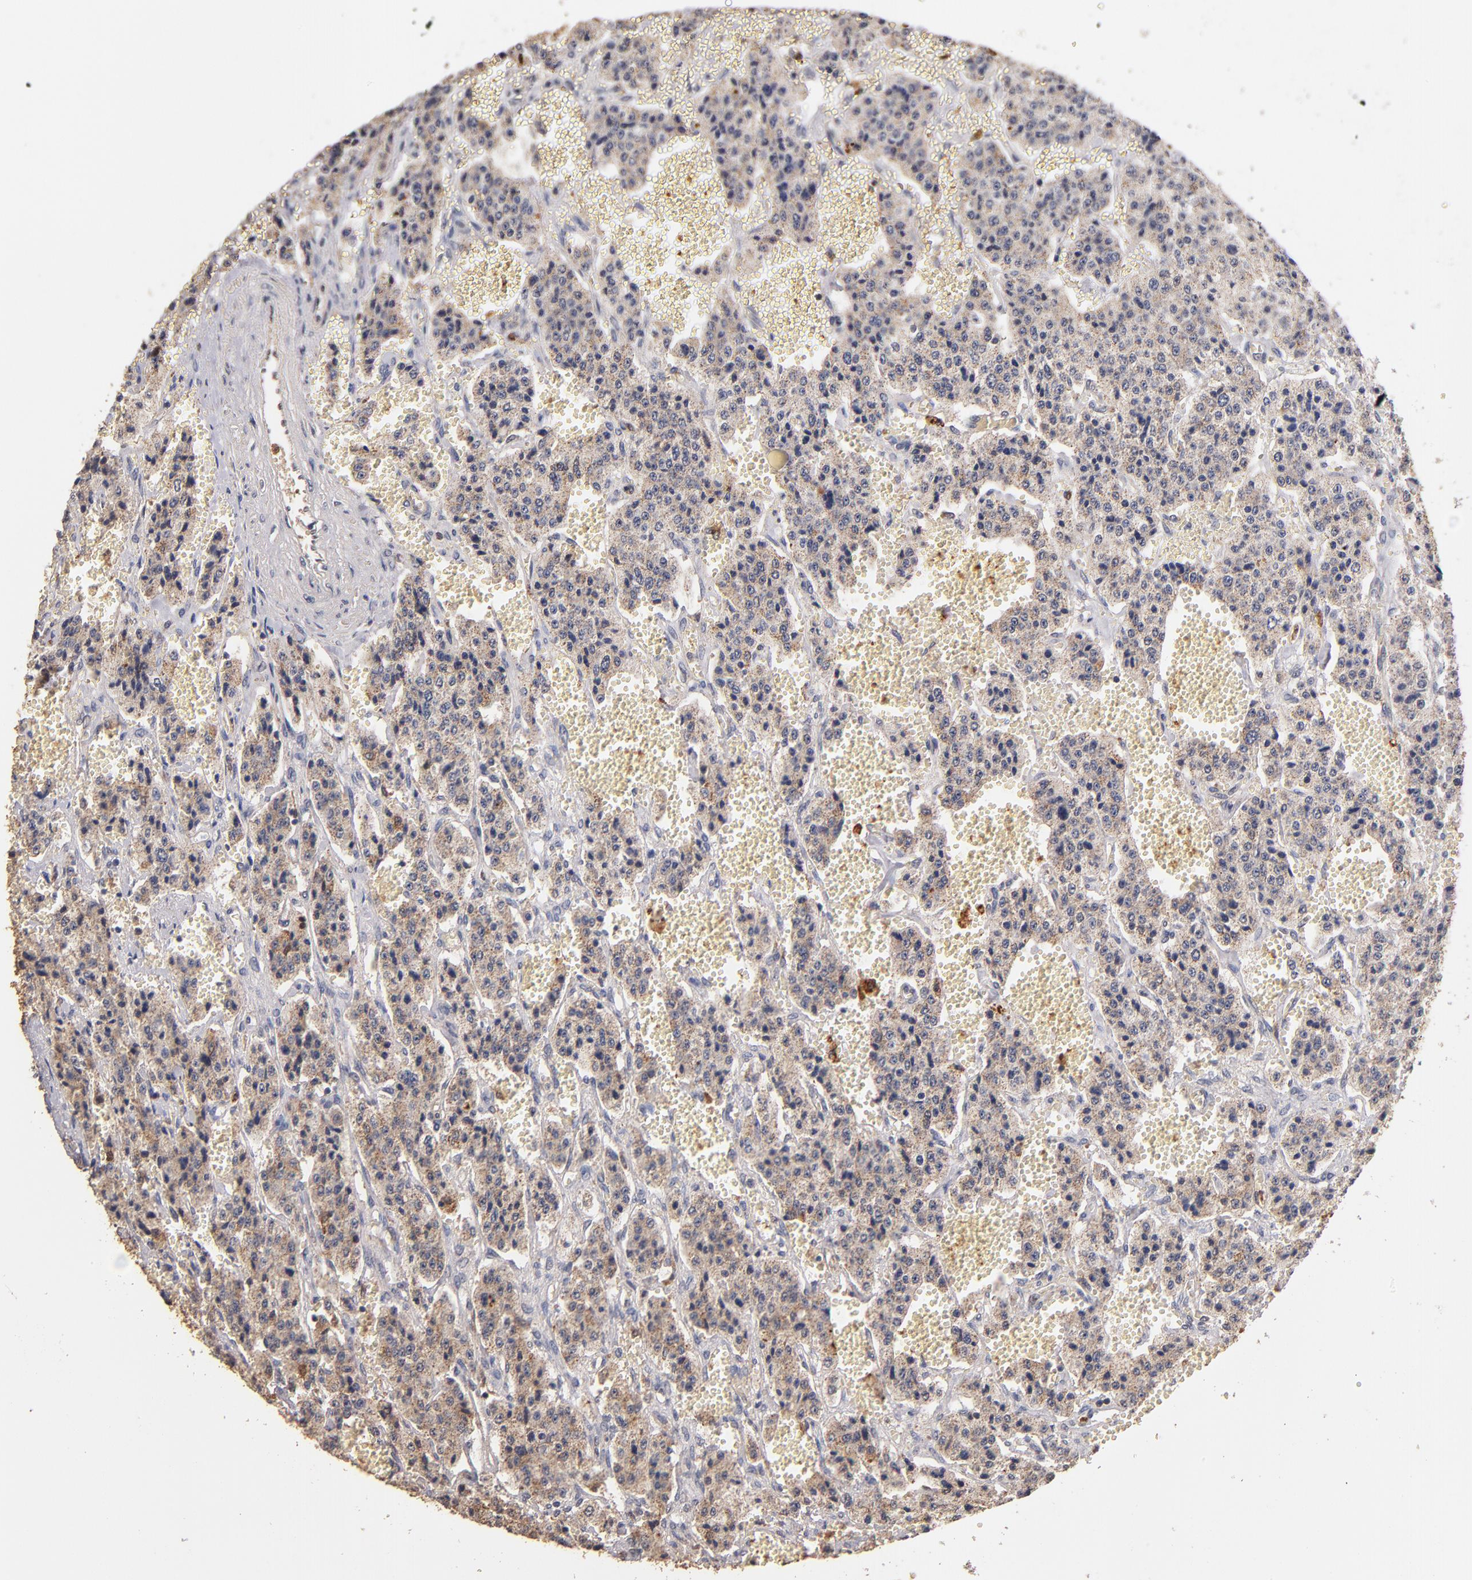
{"staining": {"intensity": "moderate", "quantity": ">75%", "location": "cytoplasmic/membranous"}, "tissue": "carcinoid", "cell_type": "Tumor cells", "image_type": "cancer", "snomed": [{"axis": "morphology", "description": "Carcinoid, malignant, NOS"}, {"axis": "topography", "description": "Small intestine"}], "caption": "Immunohistochemical staining of human carcinoid displays moderate cytoplasmic/membranous protein expression in approximately >75% of tumor cells. (Stains: DAB in brown, nuclei in blue, Microscopy: brightfield microscopy at high magnification).", "gene": "RO60", "patient": {"sex": "male", "age": 52}}